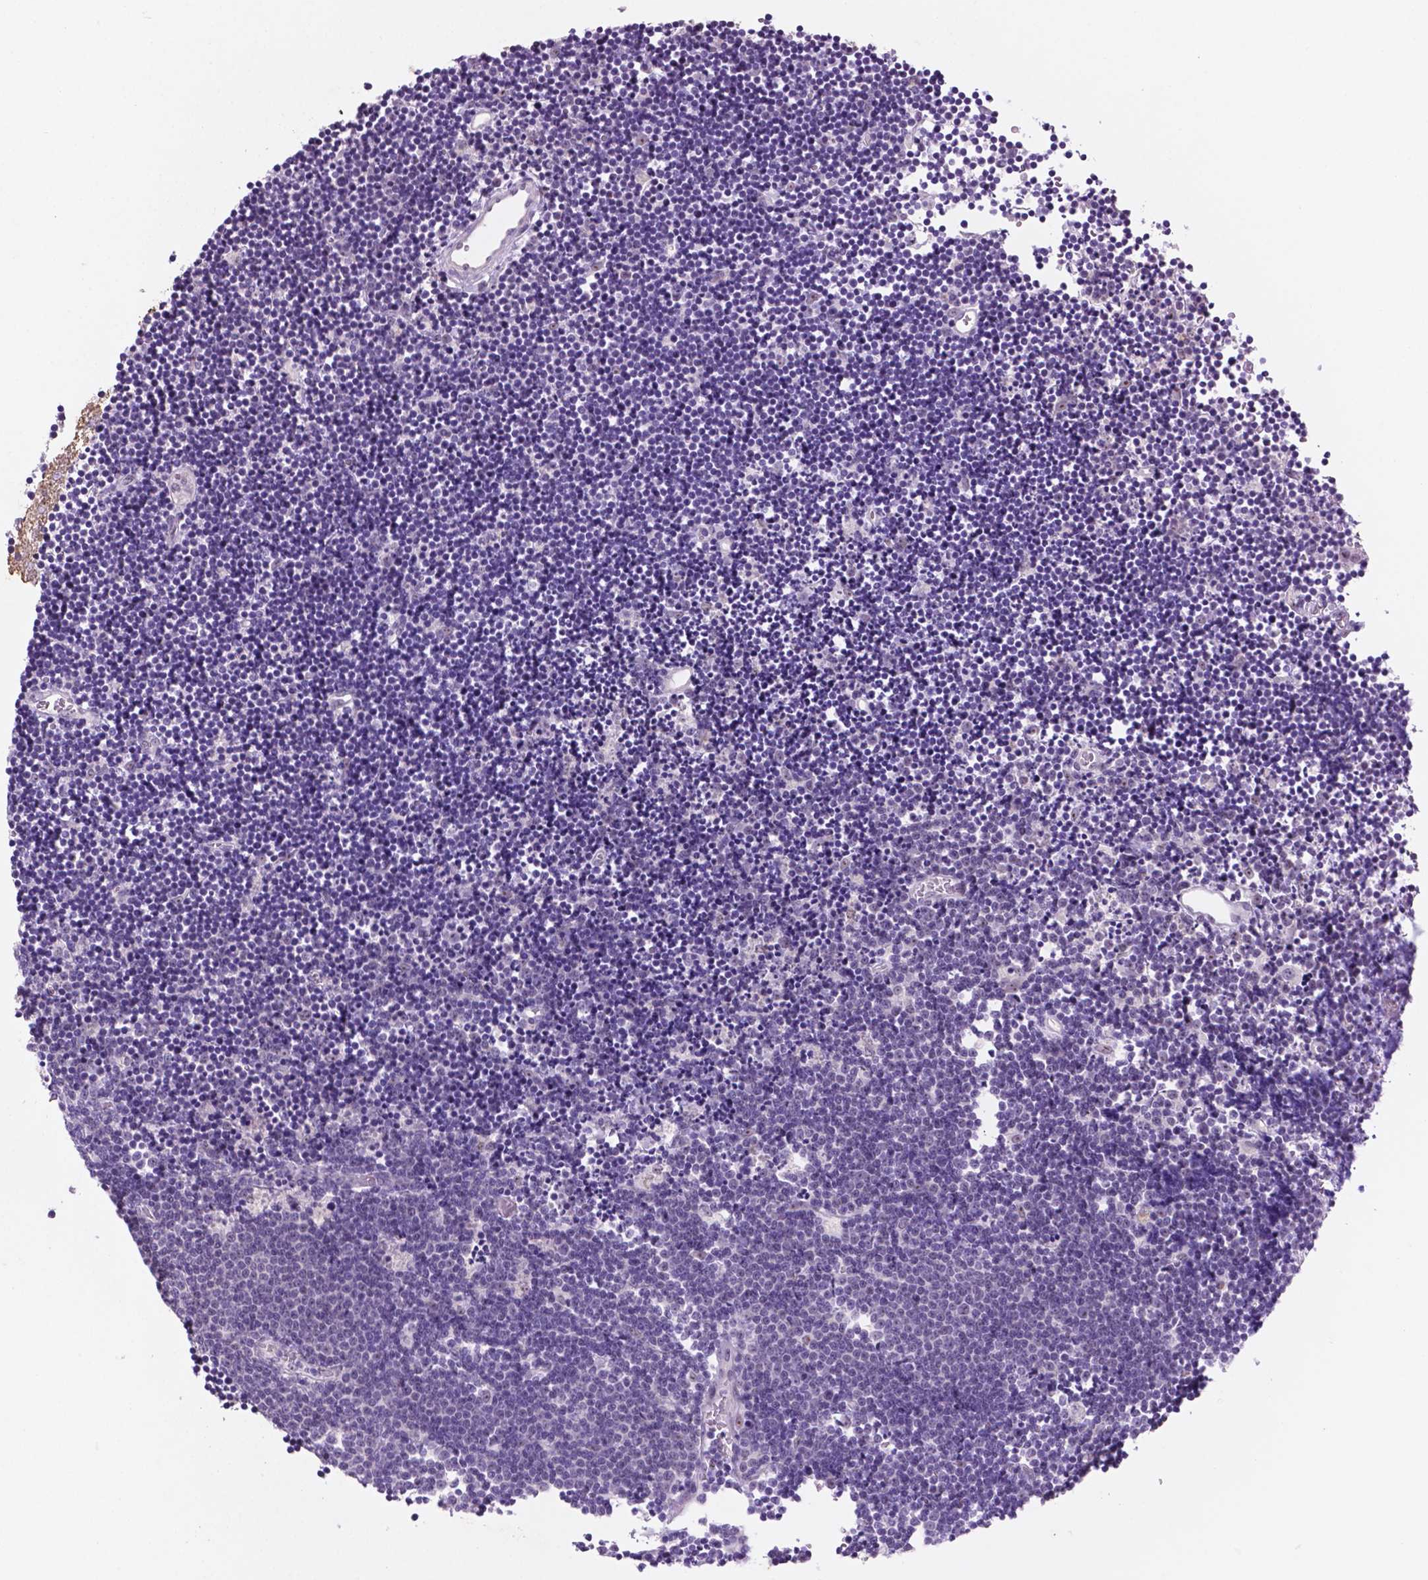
{"staining": {"intensity": "negative", "quantity": "none", "location": "none"}, "tissue": "lymphoma", "cell_type": "Tumor cells", "image_type": "cancer", "snomed": [{"axis": "morphology", "description": "Malignant lymphoma, non-Hodgkin's type, Low grade"}, {"axis": "topography", "description": "Brain"}], "caption": "A micrograph of lymphoma stained for a protein reveals no brown staining in tumor cells.", "gene": "C18orf21", "patient": {"sex": "female", "age": 66}}